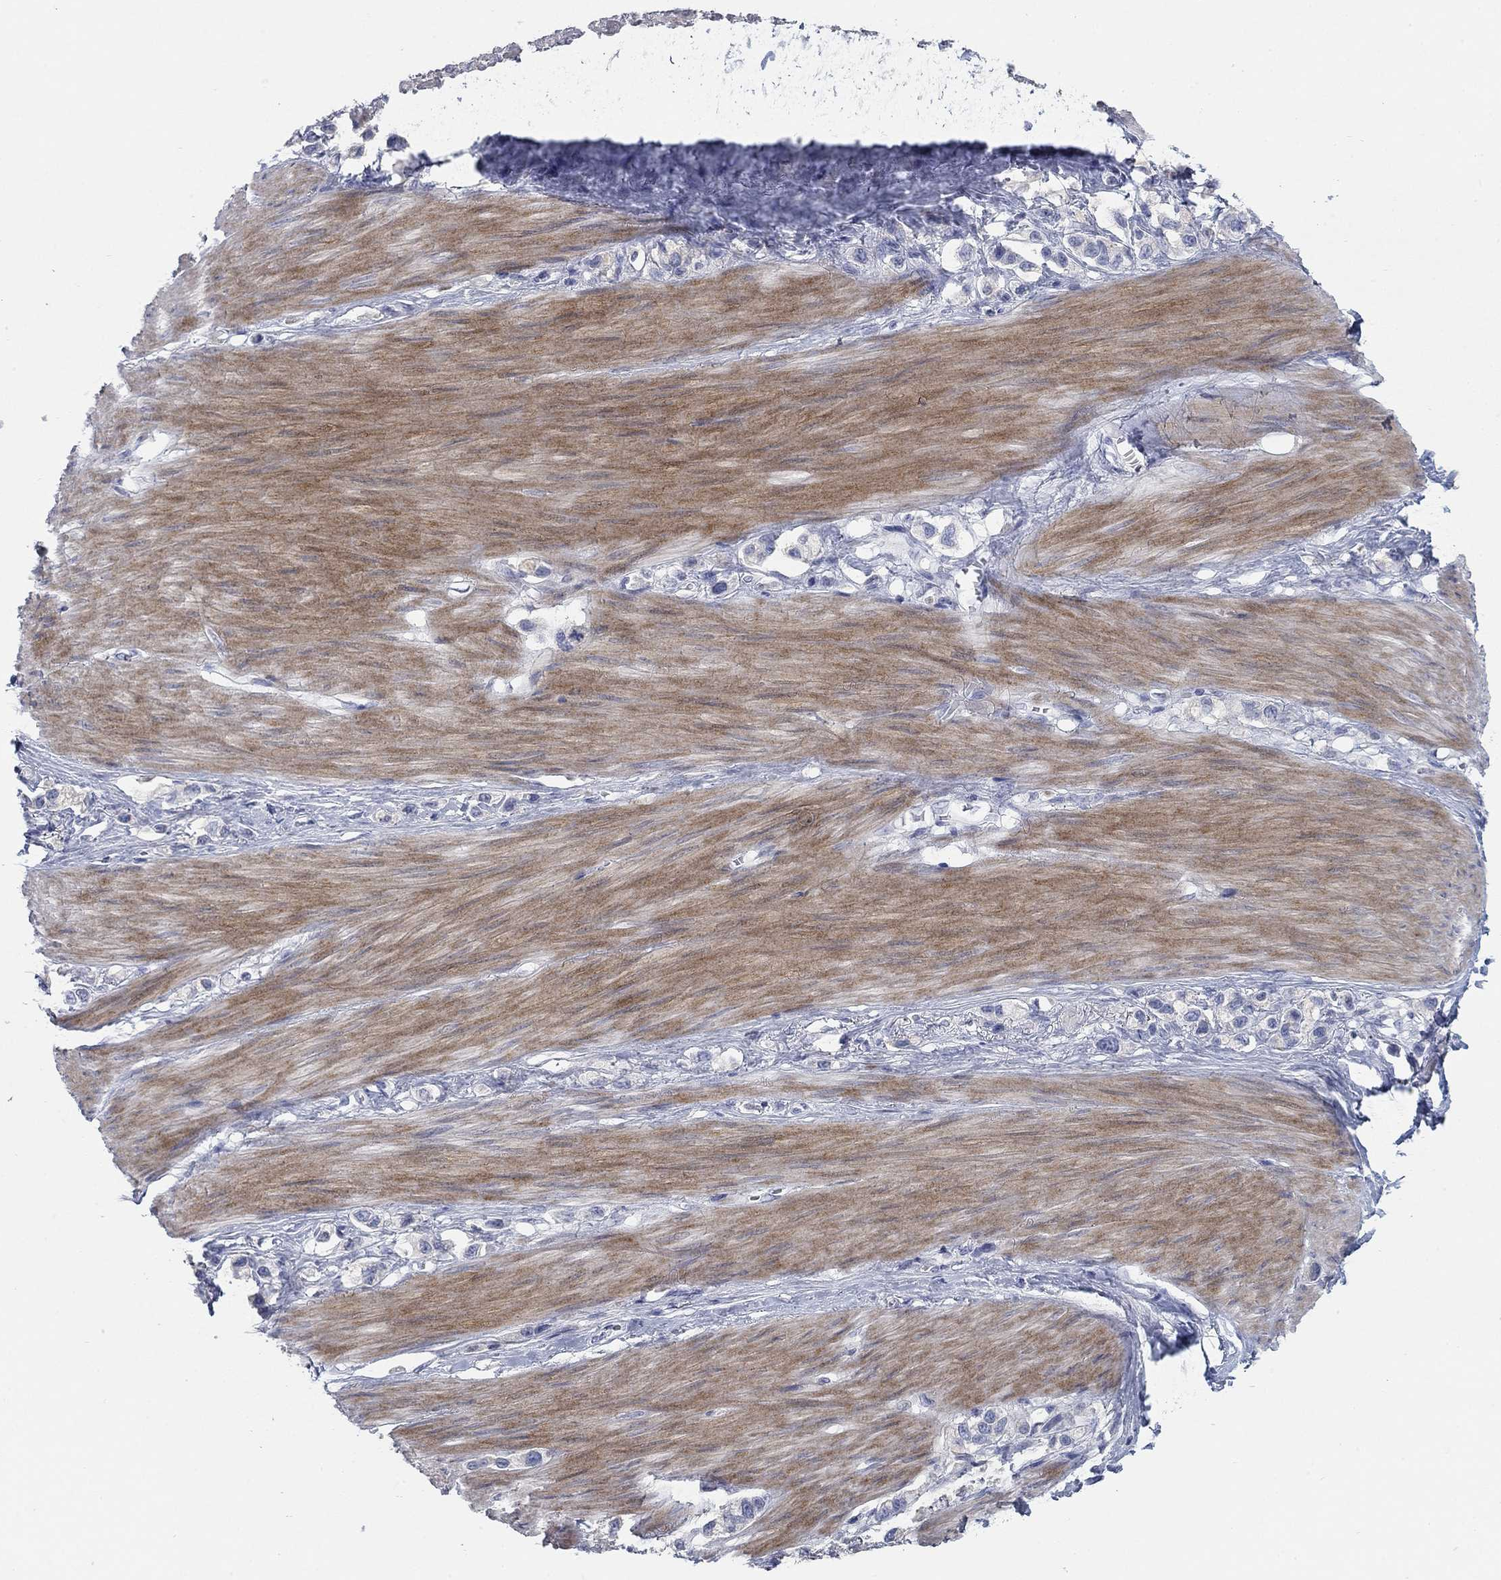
{"staining": {"intensity": "negative", "quantity": "none", "location": "none"}, "tissue": "stomach cancer", "cell_type": "Tumor cells", "image_type": "cancer", "snomed": [{"axis": "morphology", "description": "Normal tissue, NOS"}, {"axis": "morphology", "description": "Adenocarcinoma, NOS"}, {"axis": "morphology", "description": "Adenocarcinoma, High grade"}, {"axis": "topography", "description": "Stomach, upper"}, {"axis": "topography", "description": "Stomach"}], "caption": "DAB immunohistochemical staining of human stomach cancer reveals no significant positivity in tumor cells. (DAB (3,3'-diaminobenzidine) immunohistochemistry visualized using brightfield microscopy, high magnification).", "gene": "TMEM249", "patient": {"sex": "female", "age": 65}}